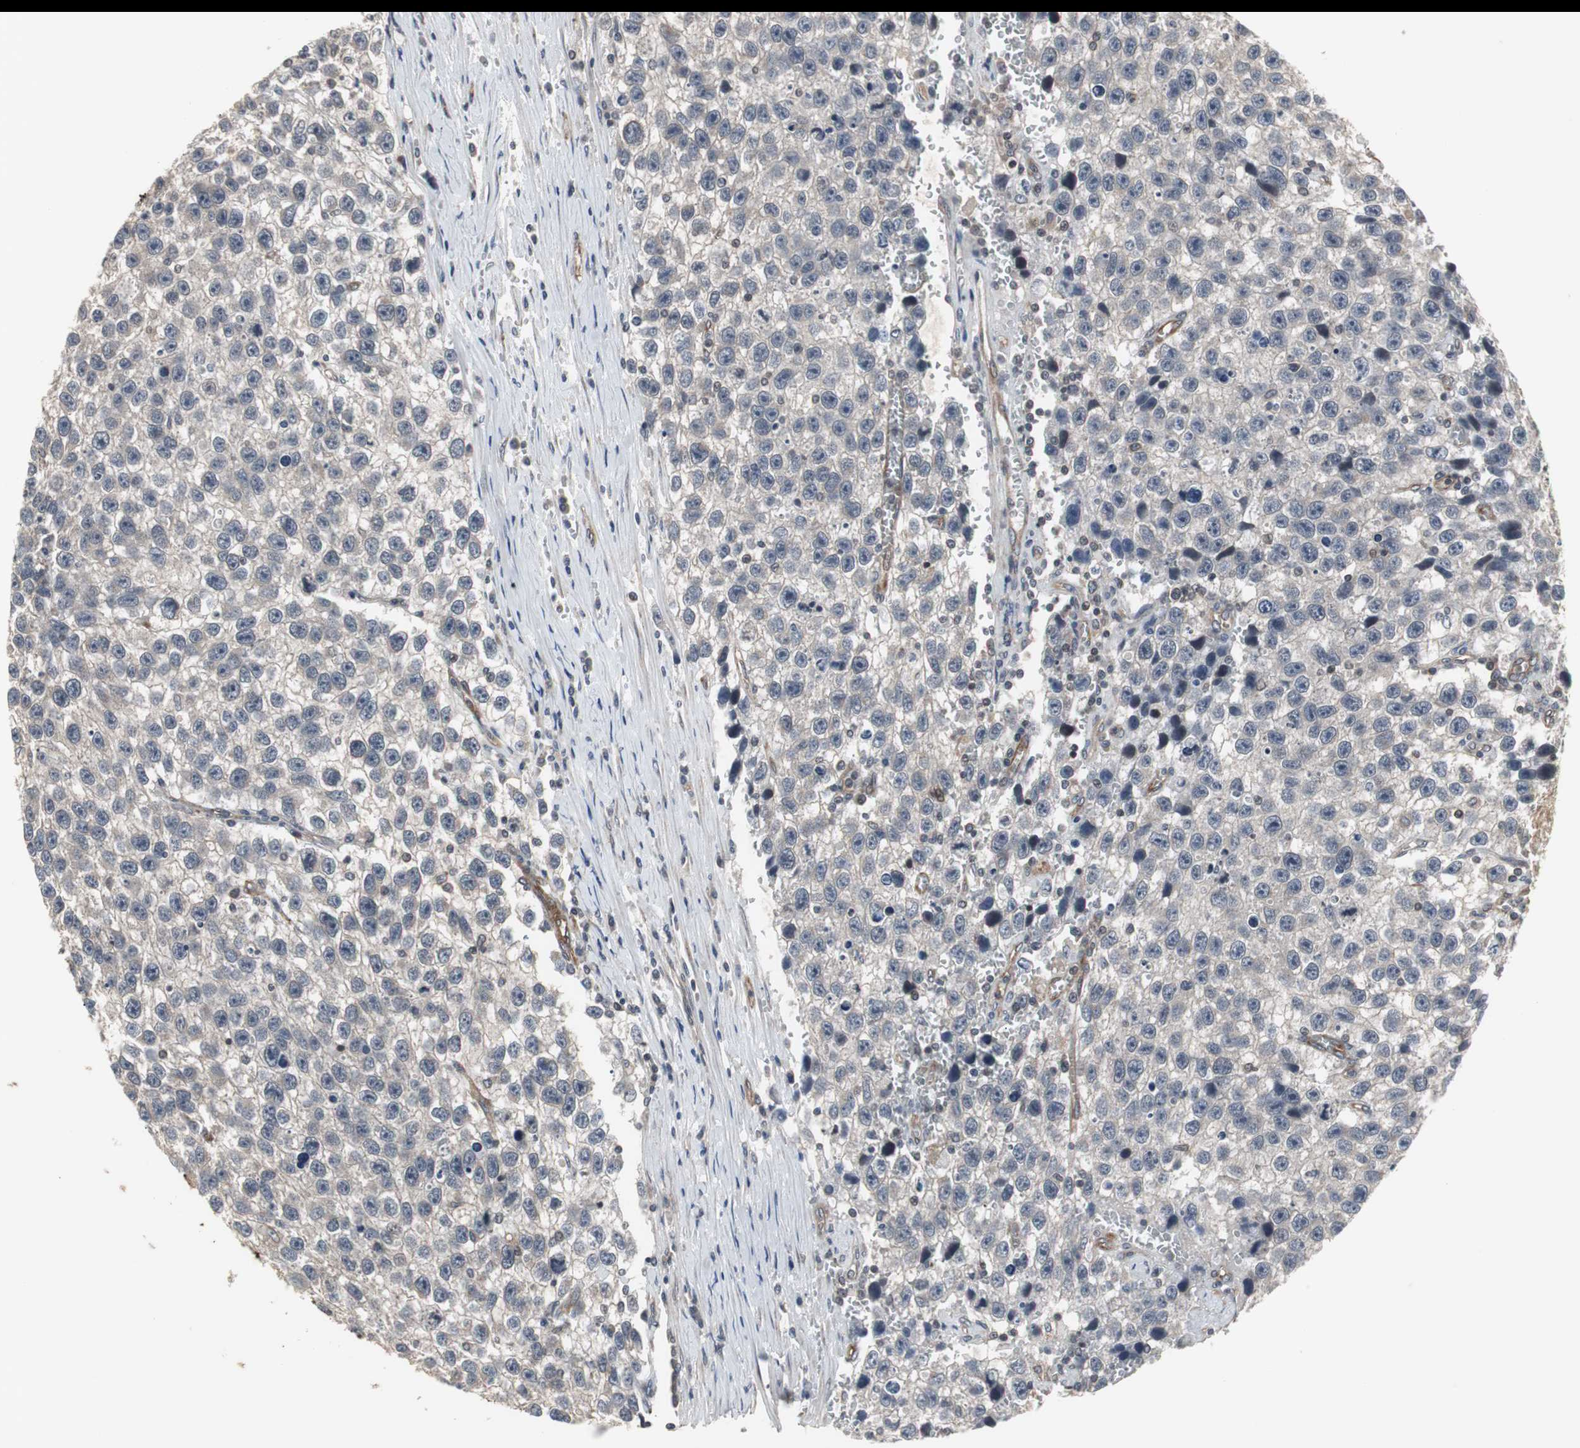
{"staining": {"intensity": "negative", "quantity": "none", "location": "none"}, "tissue": "testis cancer", "cell_type": "Tumor cells", "image_type": "cancer", "snomed": [{"axis": "morphology", "description": "Seminoma, NOS"}, {"axis": "topography", "description": "Testis"}], "caption": "A histopathology image of human testis seminoma is negative for staining in tumor cells.", "gene": "ATP2B2", "patient": {"sex": "male", "age": 33}}